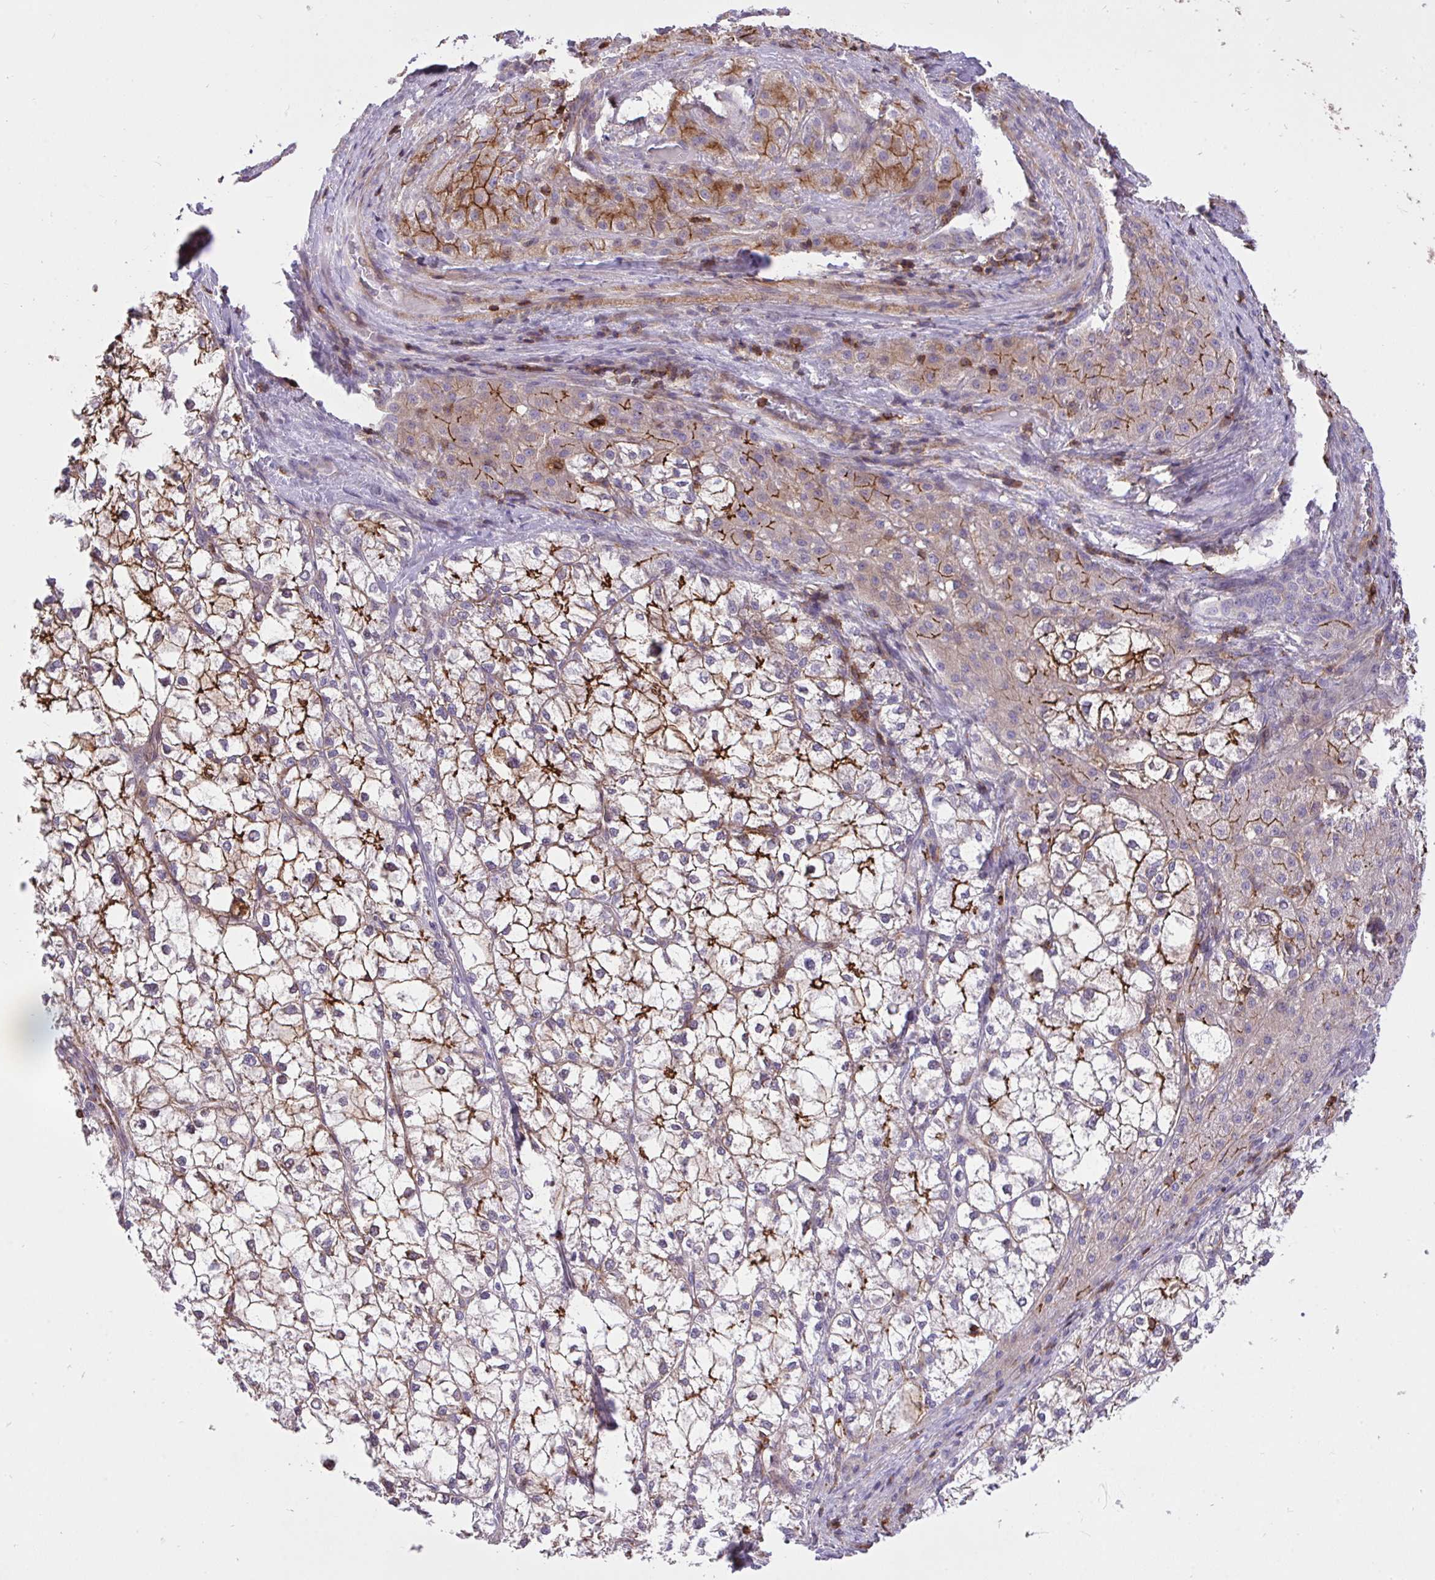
{"staining": {"intensity": "strong", "quantity": "25%-75%", "location": "cytoplasmic/membranous"}, "tissue": "liver cancer", "cell_type": "Tumor cells", "image_type": "cancer", "snomed": [{"axis": "morphology", "description": "Carcinoma, Hepatocellular, NOS"}, {"axis": "topography", "description": "Liver"}], "caption": "This image exhibits IHC staining of liver cancer (hepatocellular carcinoma), with high strong cytoplasmic/membranous expression in about 25%-75% of tumor cells.", "gene": "ERI1", "patient": {"sex": "female", "age": 43}}